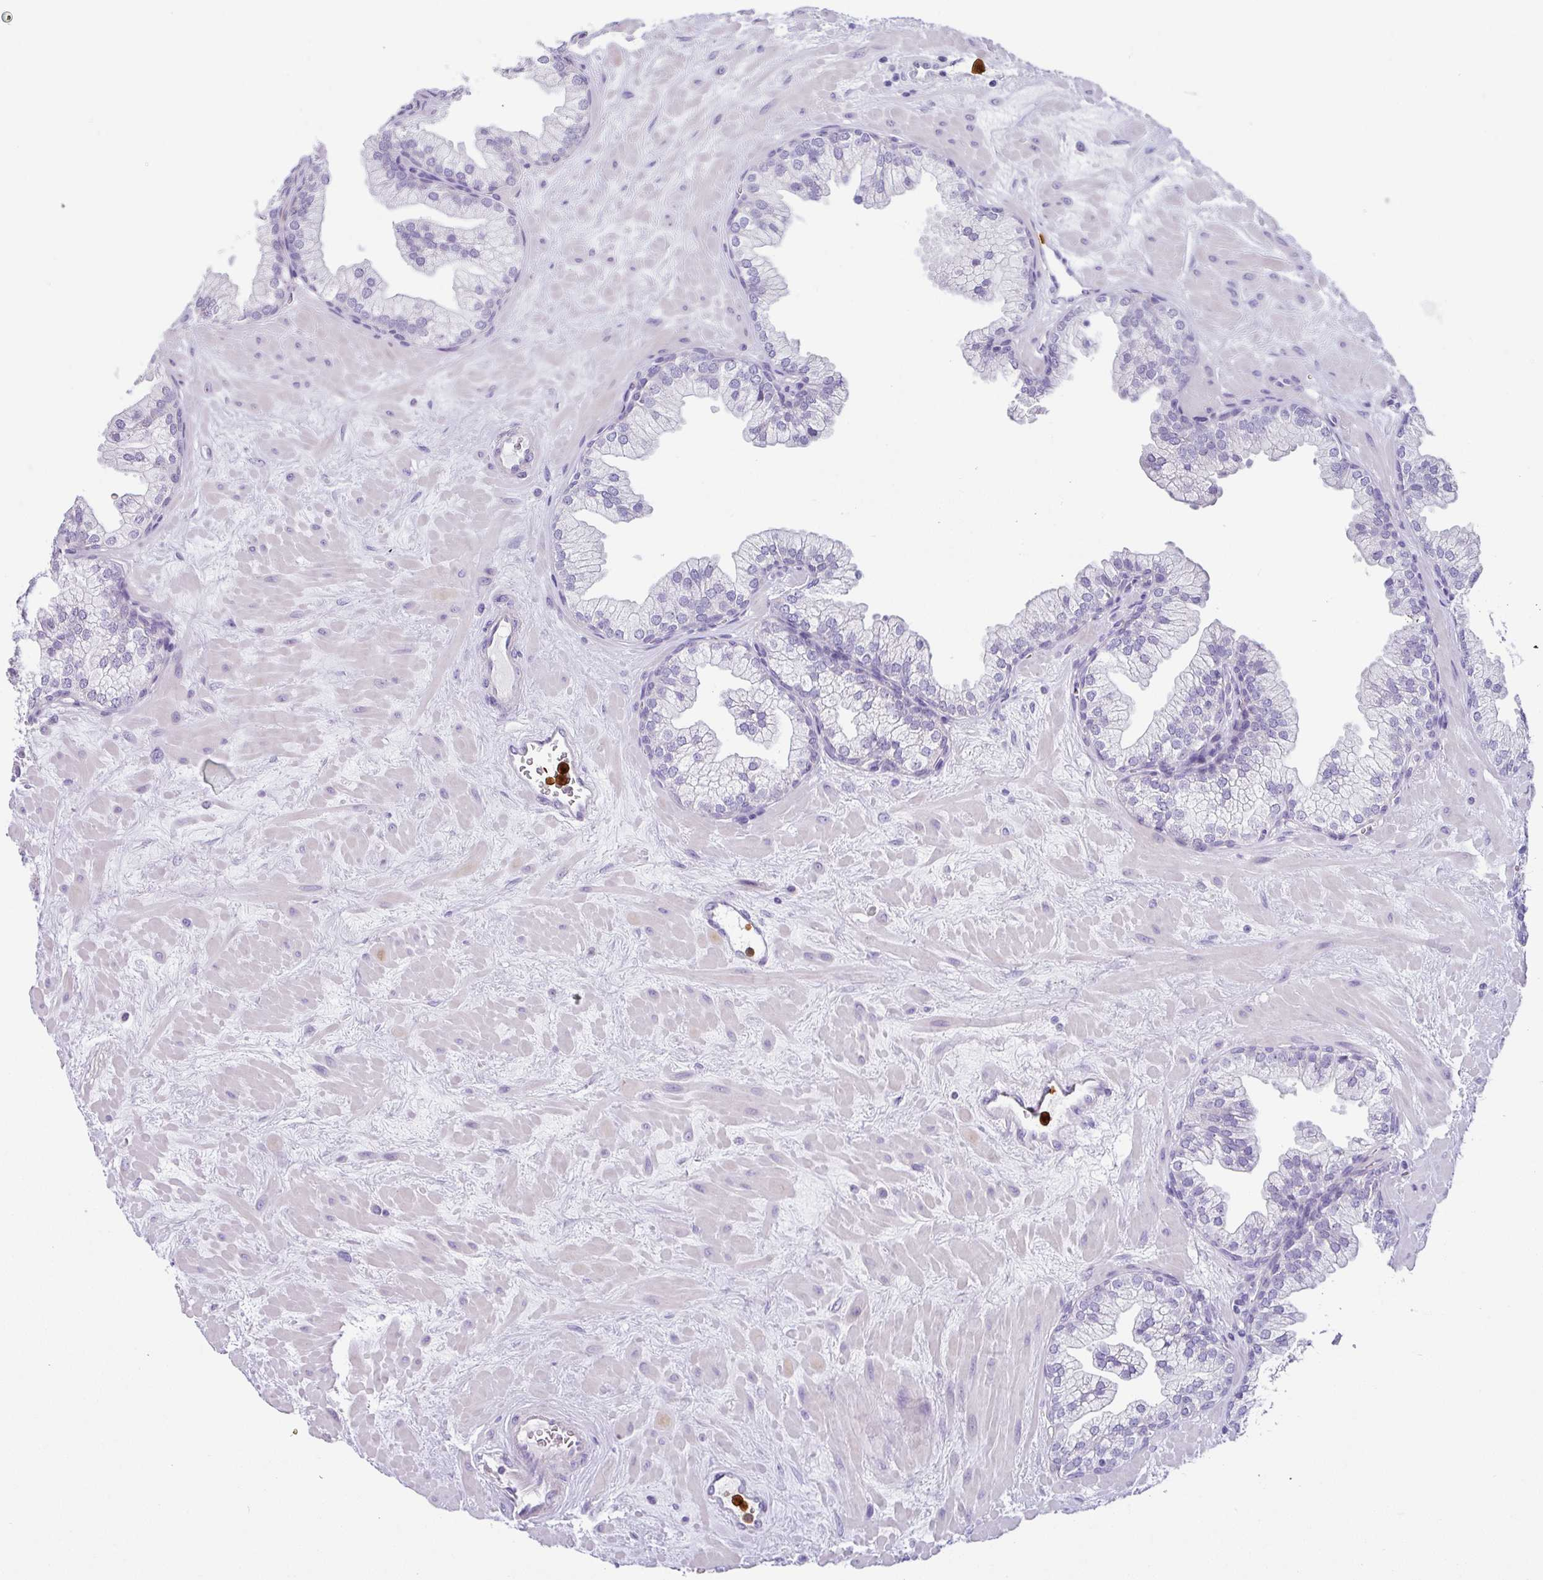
{"staining": {"intensity": "negative", "quantity": "none", "location": "none"}, "tissue": "prostate", "cell_type": "Glandular cells", "image_type": "normal", "snomed": [{"axis": "morphology", "description": "Normal tissue, NOS"}, {"axis": "topography", "description": "Prostate"}, {"axis": "topography", "description": "Peripheral nerve tissue"}], "caption": "DAB immunohistochemical staining of benign human prostate reveals no significant staining in glandular cells. The staining was performed using DAB to visualize the protein expression in brown, while the nuclei were stained in blue with hematoxylin (Magnification: 20x).", "gene": "SH2D3C", "patient": {"sex": "male", "age": 61}}